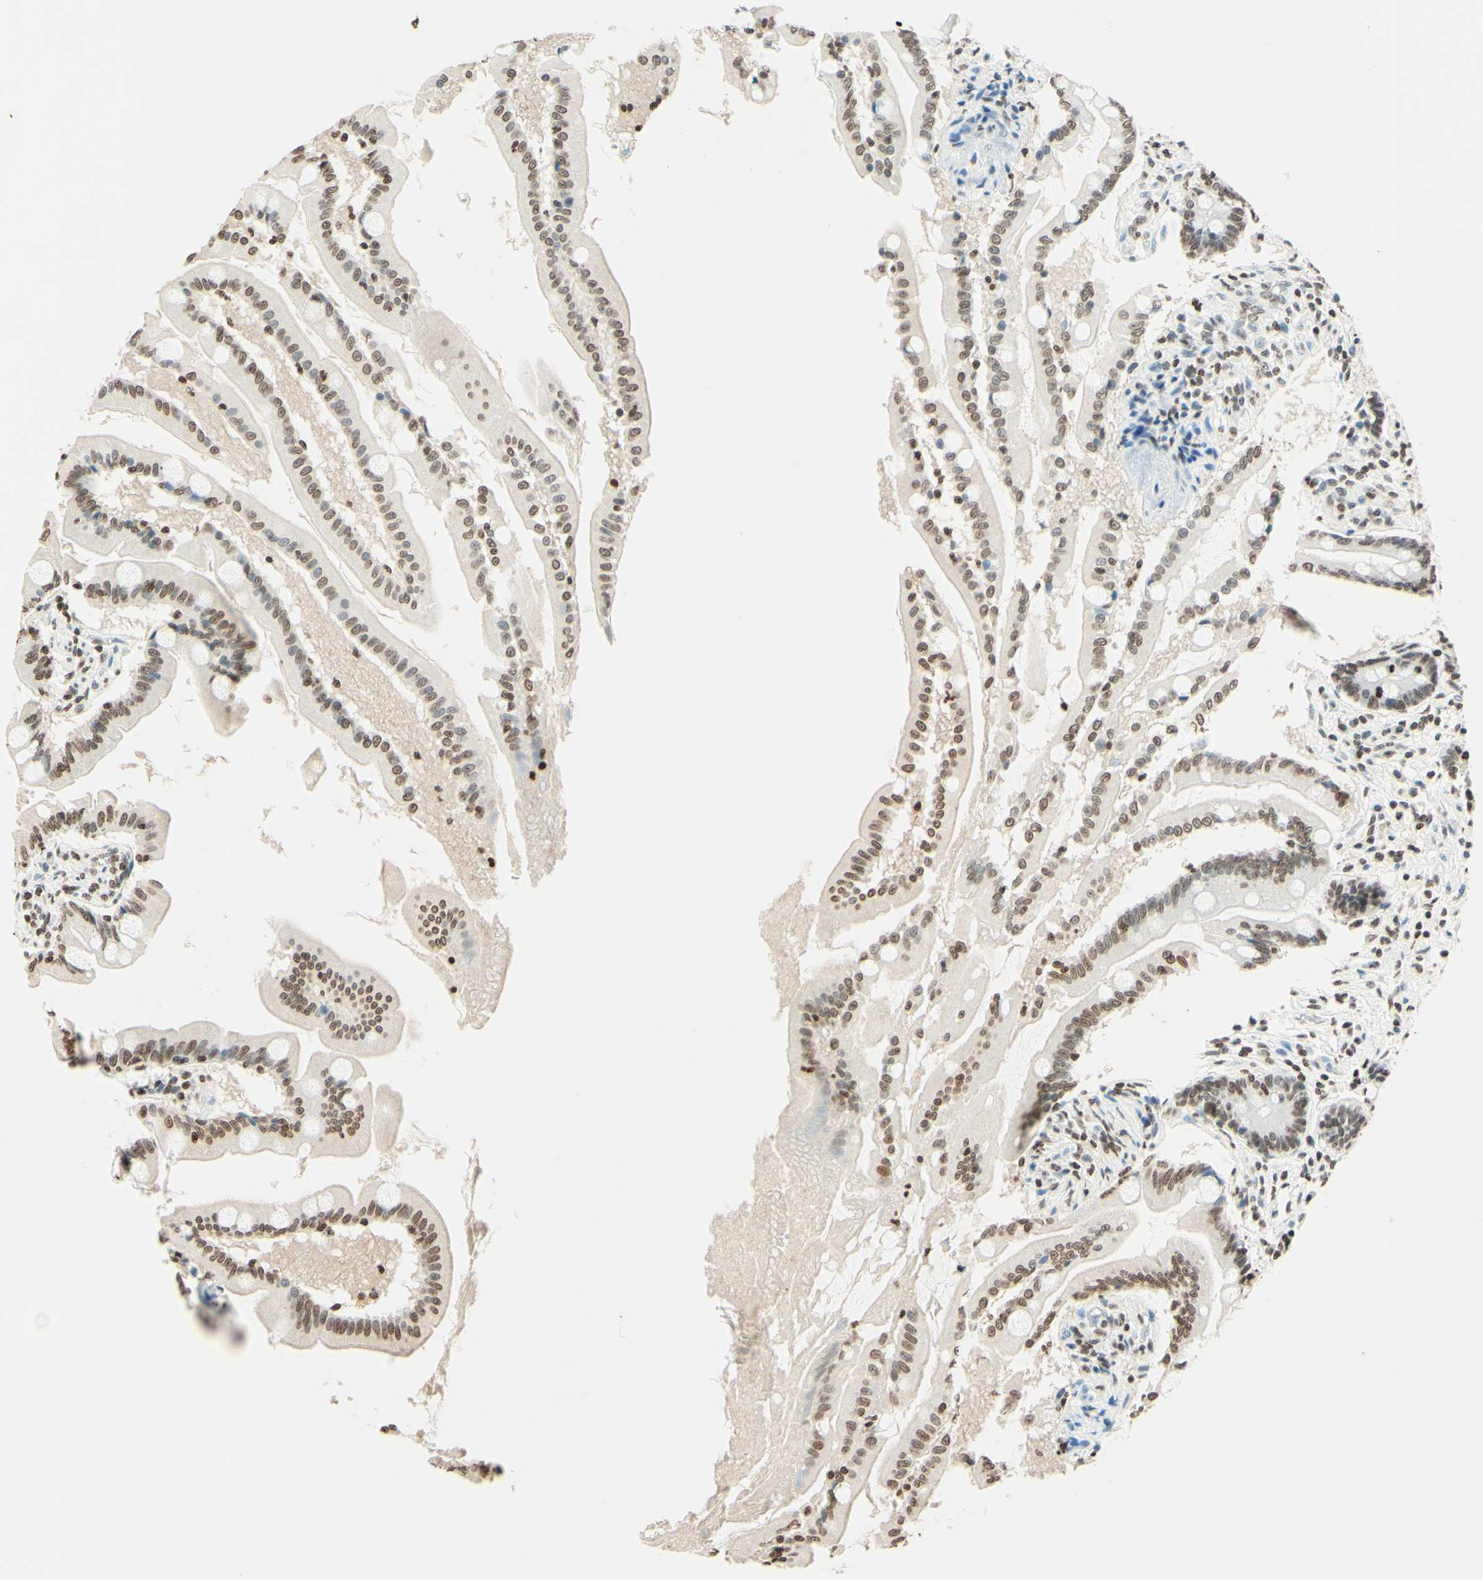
{"staining": {"intensity": "moderate", "quantity": "25%-75%", "location": "nuclear"}, "tissue": "small intestine", "cell_type": "Glandular cells", "image_type": "normal", "snomed": [{"axis": "morphology", "description": "Normal tissue, NOS"}, {"axis": "topography", "description": "Small intestine"}], "caption": "Protein expression analysis of benign small intestine demonstrates moderate nuclear positivity in approximately 25%-75% of glandular cells.", "gene": "MSH2", "patient": {"sex": "female", "age": 56}}